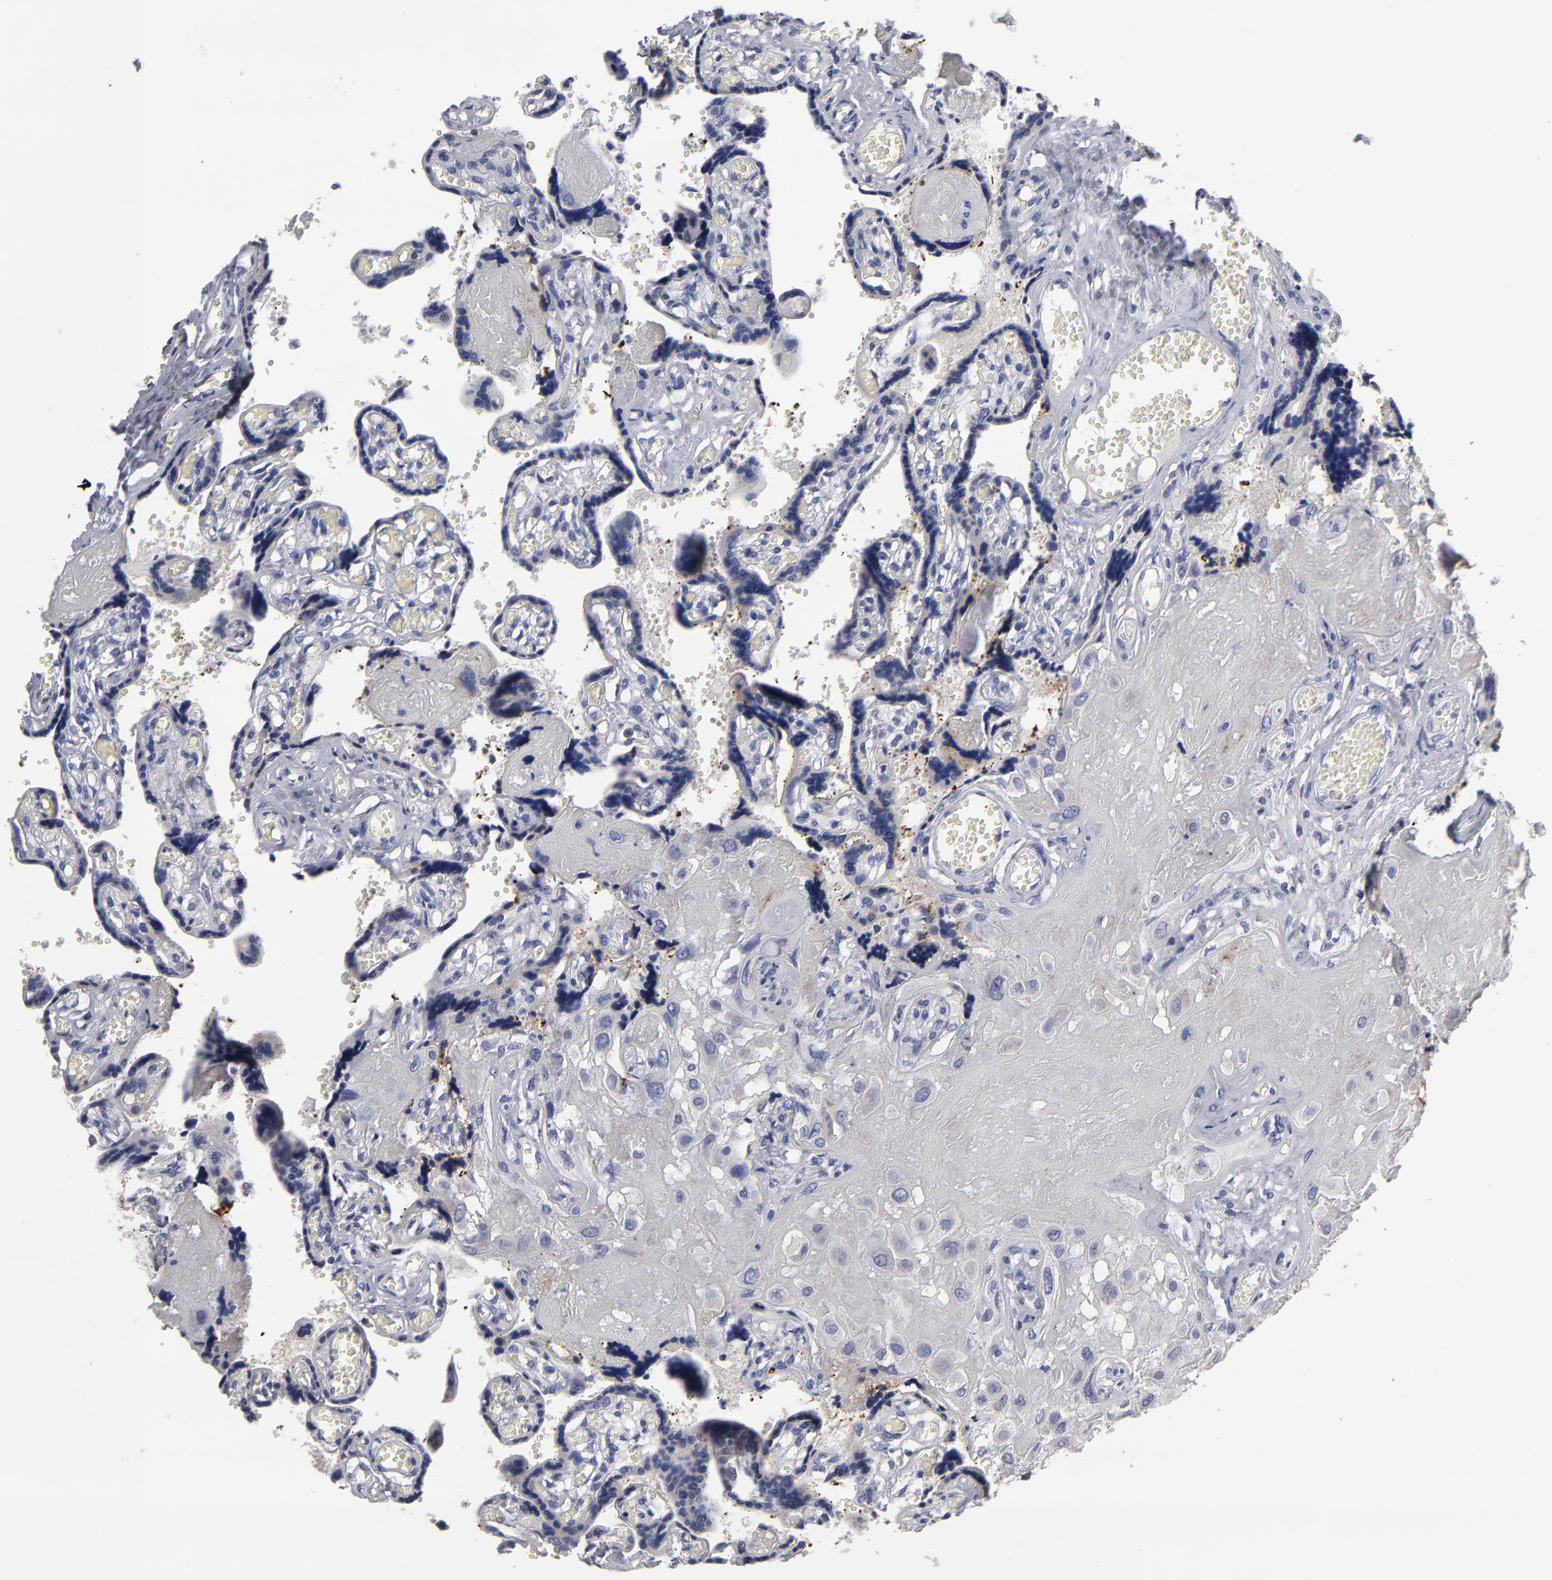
{"staining": {"intensity": "weak", "quantity": "<25%", "location": "cytoplasmic/membranous"}, "tissue": "placenta", "cell_type": "Decidual cells", "image_type": "normal", "snomed": [{"axis": "morphology", "description": "Normal tissue, NOS"}, {"axis": "morphology", "description": "Degeneration, NOS"}, {"axis": "topography", "description": "Placenta"}], "caption": "High power microscopy histopathology image of an IHC photomicrograph of unremarkable placenta, revealing no significant staining in decidual cells. (Immunohistochemistry (ihc), brightfield microscopy, high magnification).", "gene": "CCDC80", "patient": {"sex": "female", "age": 35}}